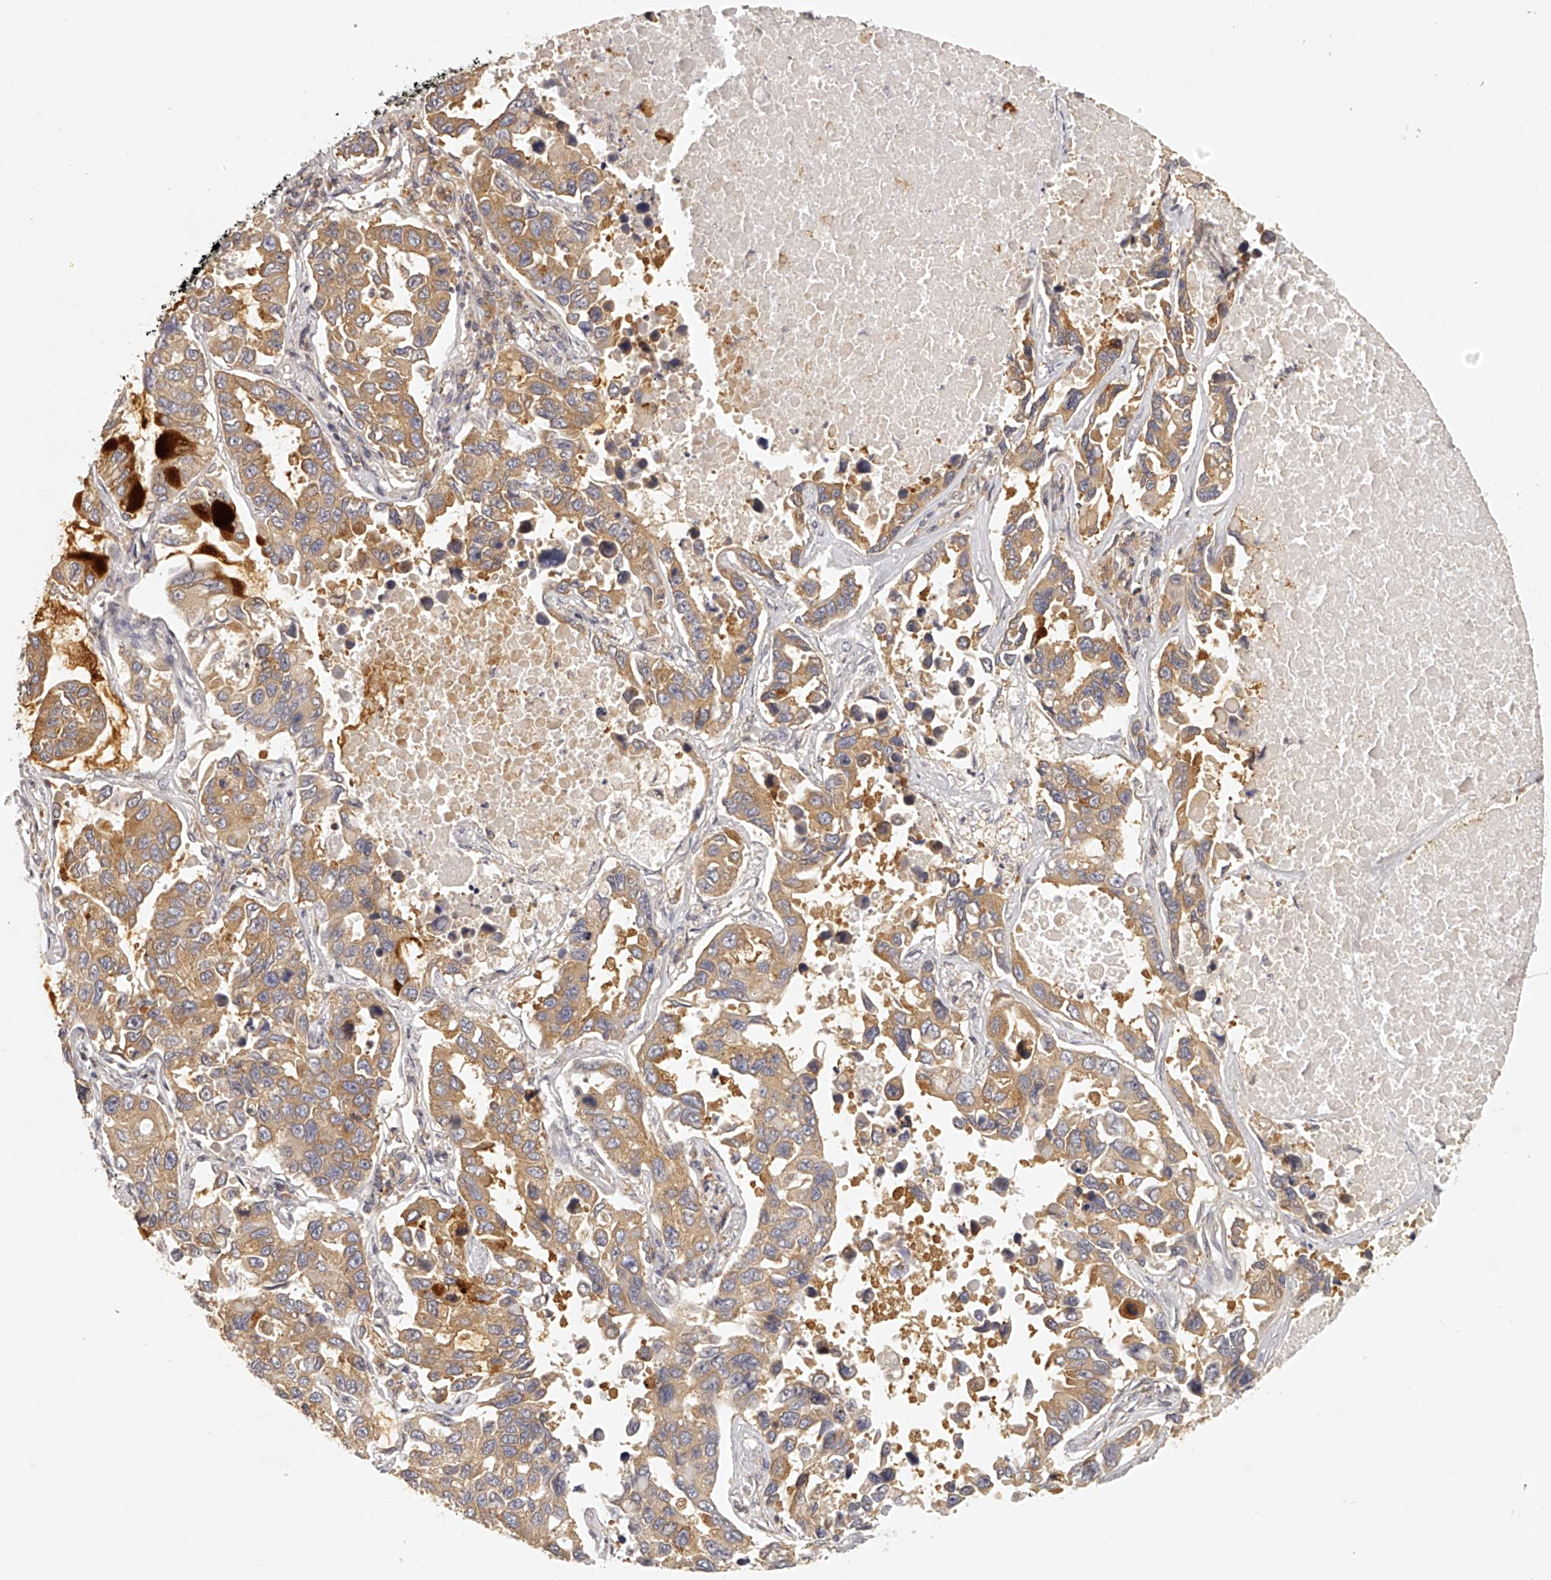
{"staining": {"intensity": "moderate", "quantity": ">75%", "location": "cytoplasmic/membranous"}, "tissue": "lung cancer", "cell_type": "Tumor cells", "image_type": "cancer", "snomed": [{"axis": "morphology", "description": "Adenocarcinoma, NOS"}, {"axis": "topography", "description": "Lung"}], "caption": "The photomicrograph reveals staining of lung cancer (adenocarcinoma), revealing moderate cytoplasmic/membranous protein positivity (brown color) within tumor cells.", "gene": "EIF3I", "patient": {"sex": "male", "age": 64}}